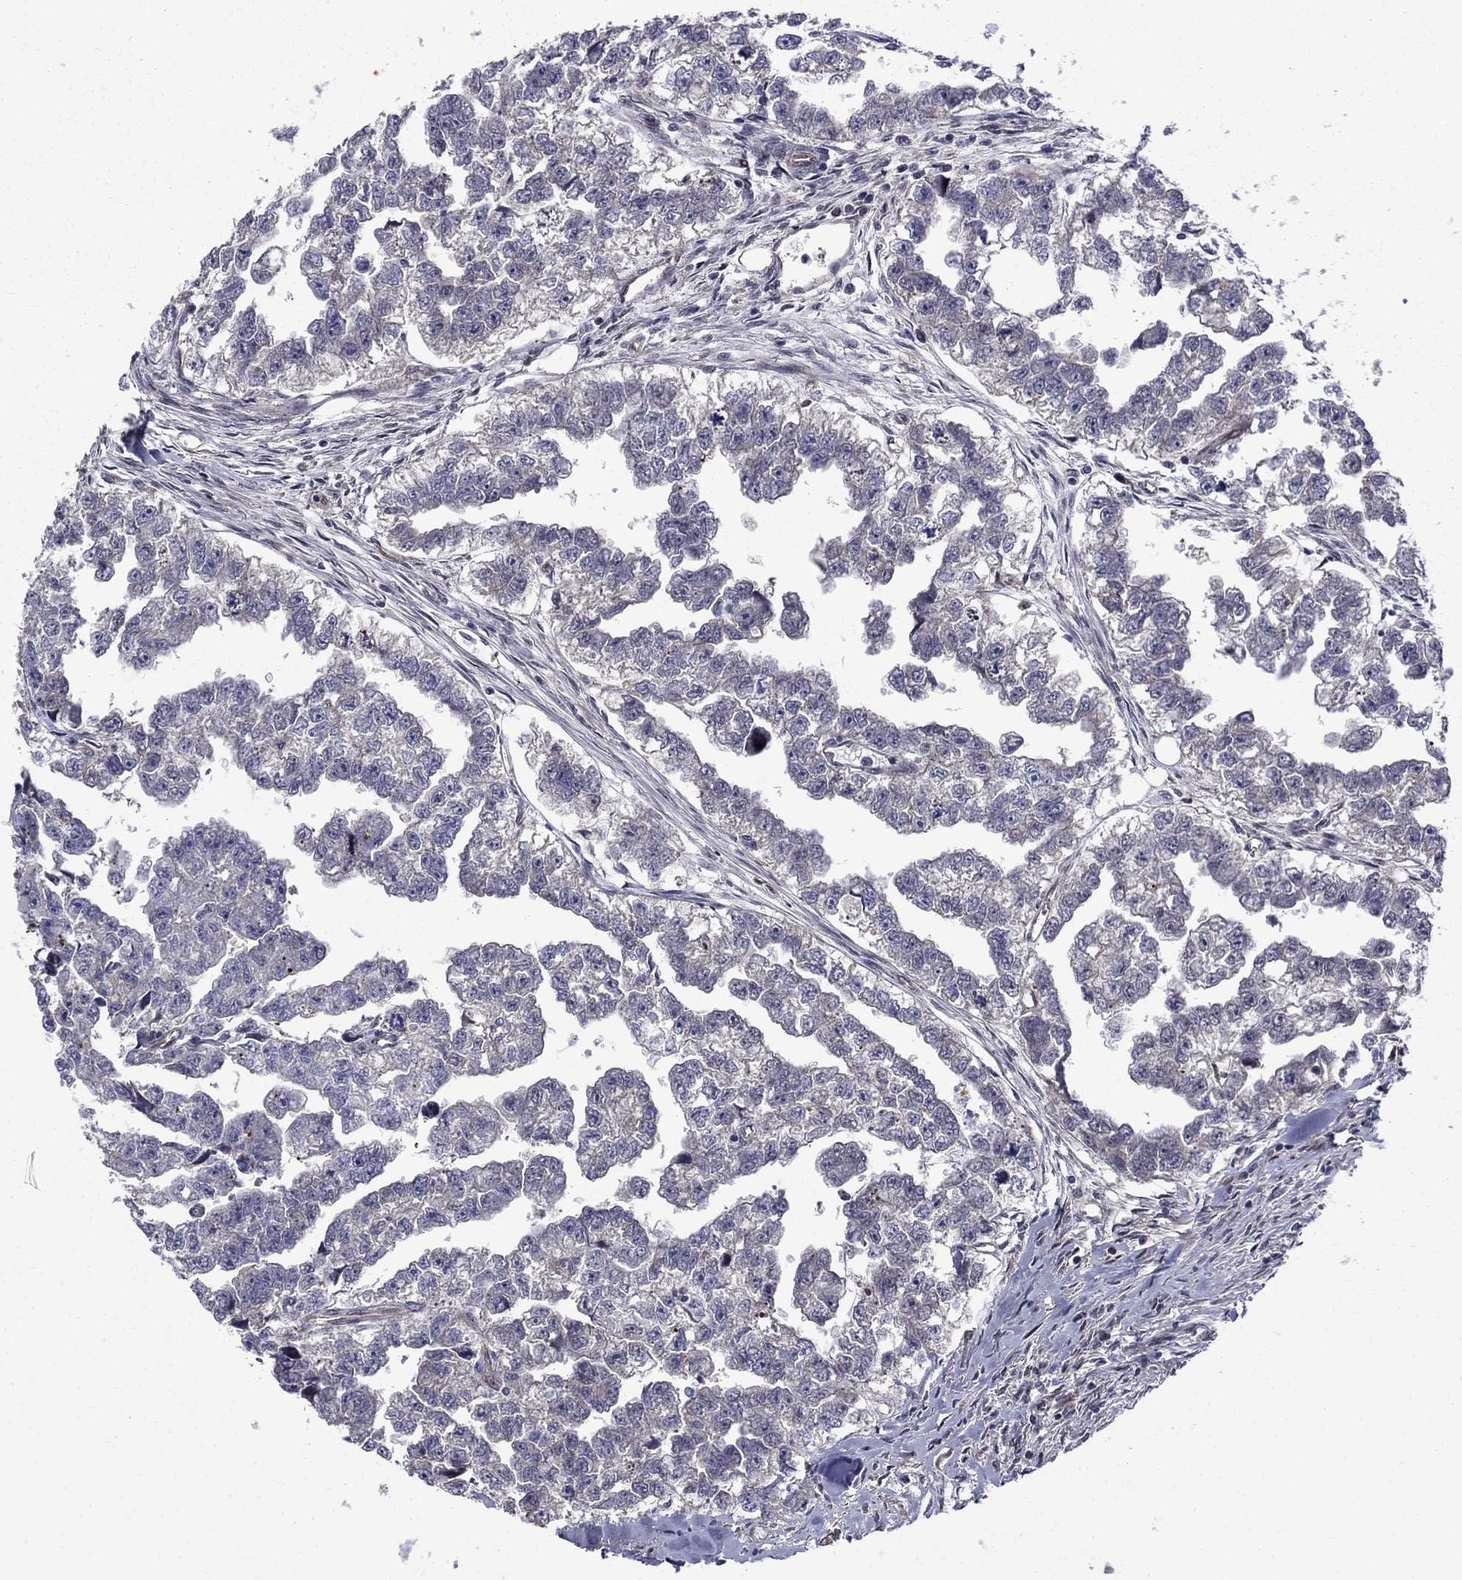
{"staining": {"intensity": "negative", "quantity": "none", "location": "none"}, "tissue": "testis cancer", "cell_type": "Tumor cells", "image_type": "cancer", "snomed": [{"axis": "morphology", "description": "Carcinoma, Embryonal, NOS"}, {"axis": "morphology", "description": "Teratoma, malignant, NOS"}, {"axis": "topography", "description": "Testis"}], "caption": "This photomicrograph is of testis embryonal carcinoma stained with IHC to label a protein in brown with the nuclei are counter-stained blue. There is no staining in tumor cells.", "gene": "KPNA3", "patient": {"sex": "male", "age": 44}}